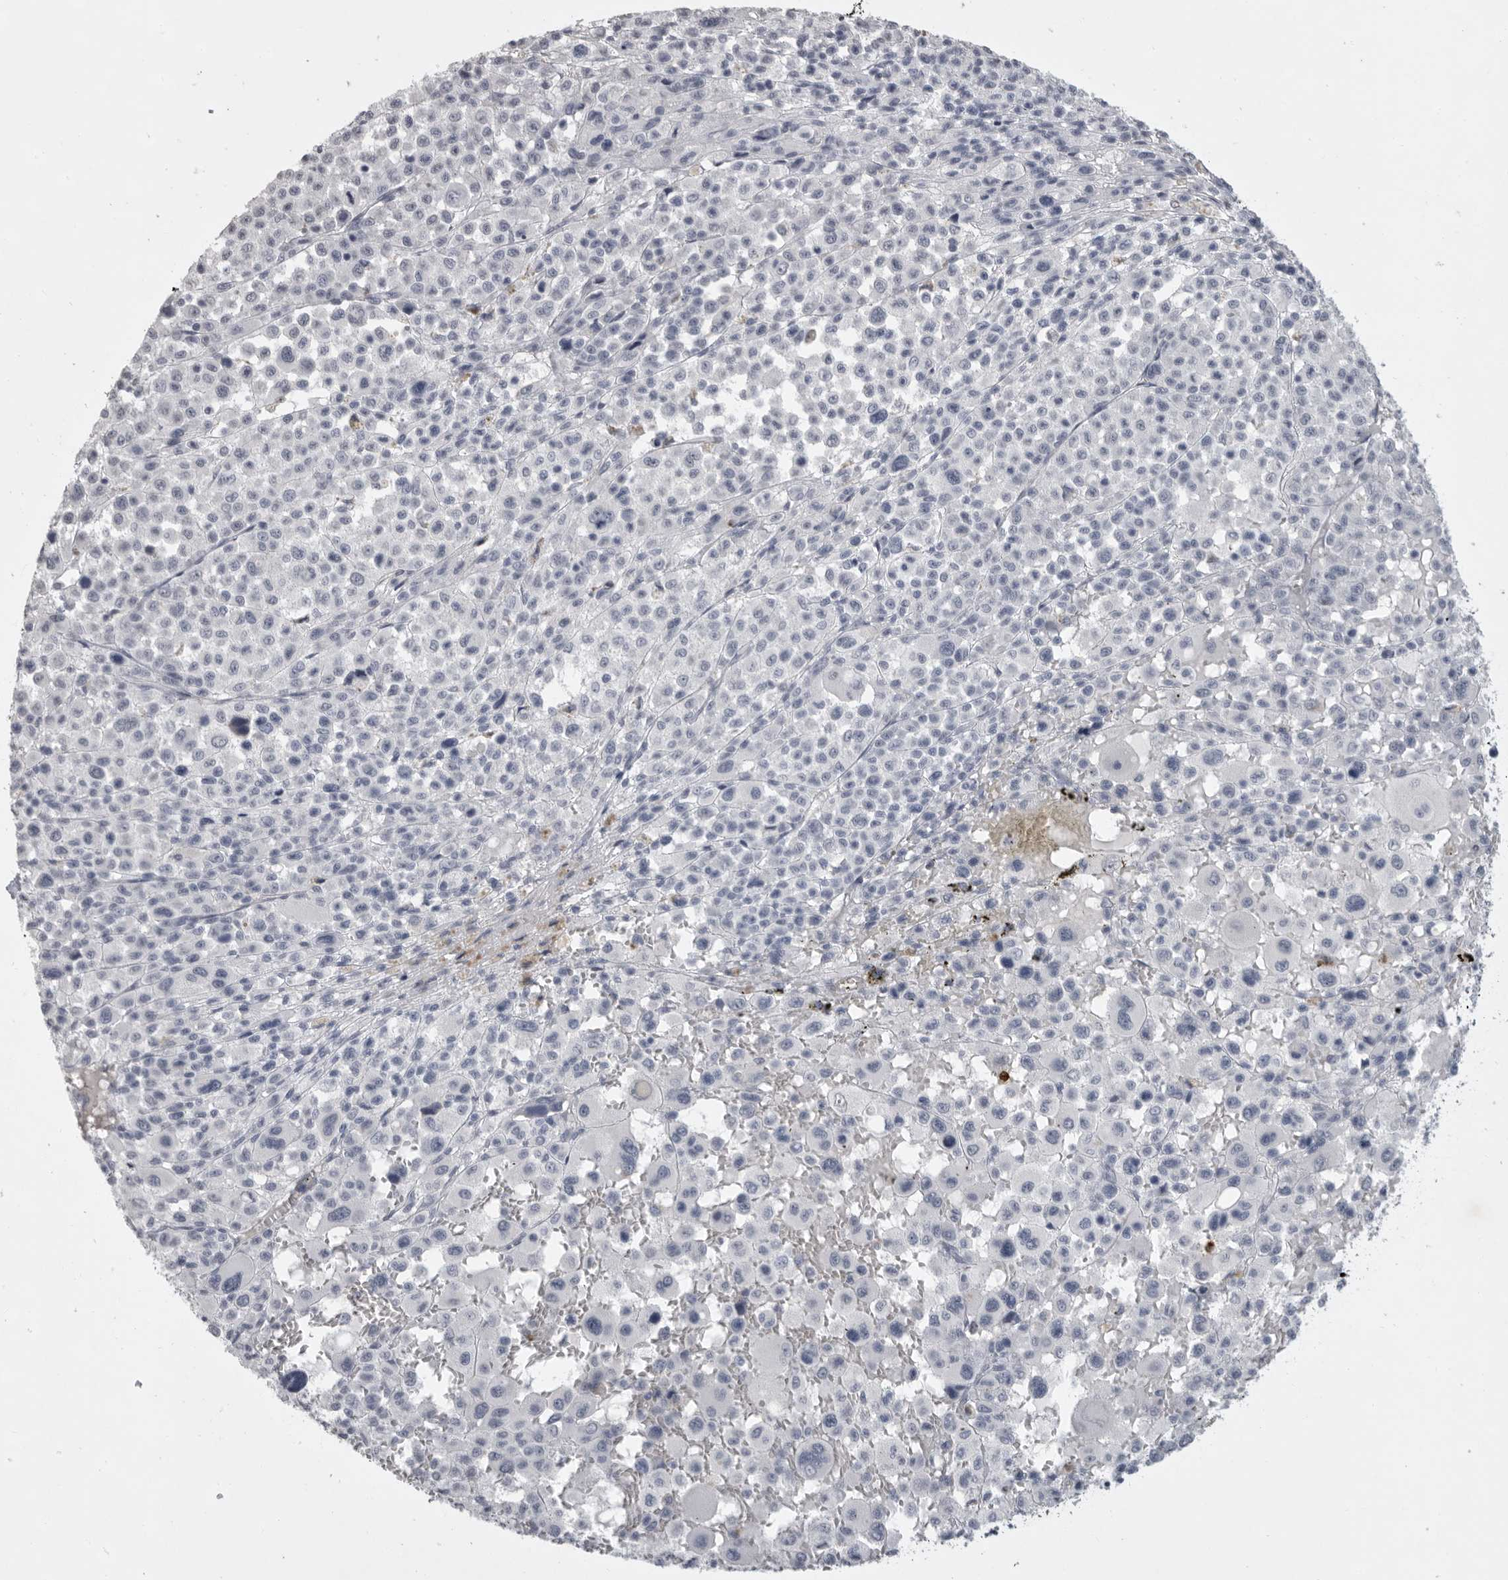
{"staining": {"intensity": "negative", "quantity": "none", "location": "none"}, "tissue": "melanoma", "cell_type": "Tumor cells", "image_type": "cancer", "snomed": [{"axis": "morphology", "description": "Malignant melanoma, Metastatic site"}, {"axis": "topography", "description": "Skin"}], "caption": "Immunohistochemistry micrograph of melanoma stained for a protein (brown), which displays no expression in tumor cells.", "gene": "GNLY", "patient": {"sex": "female", "age": 74}}